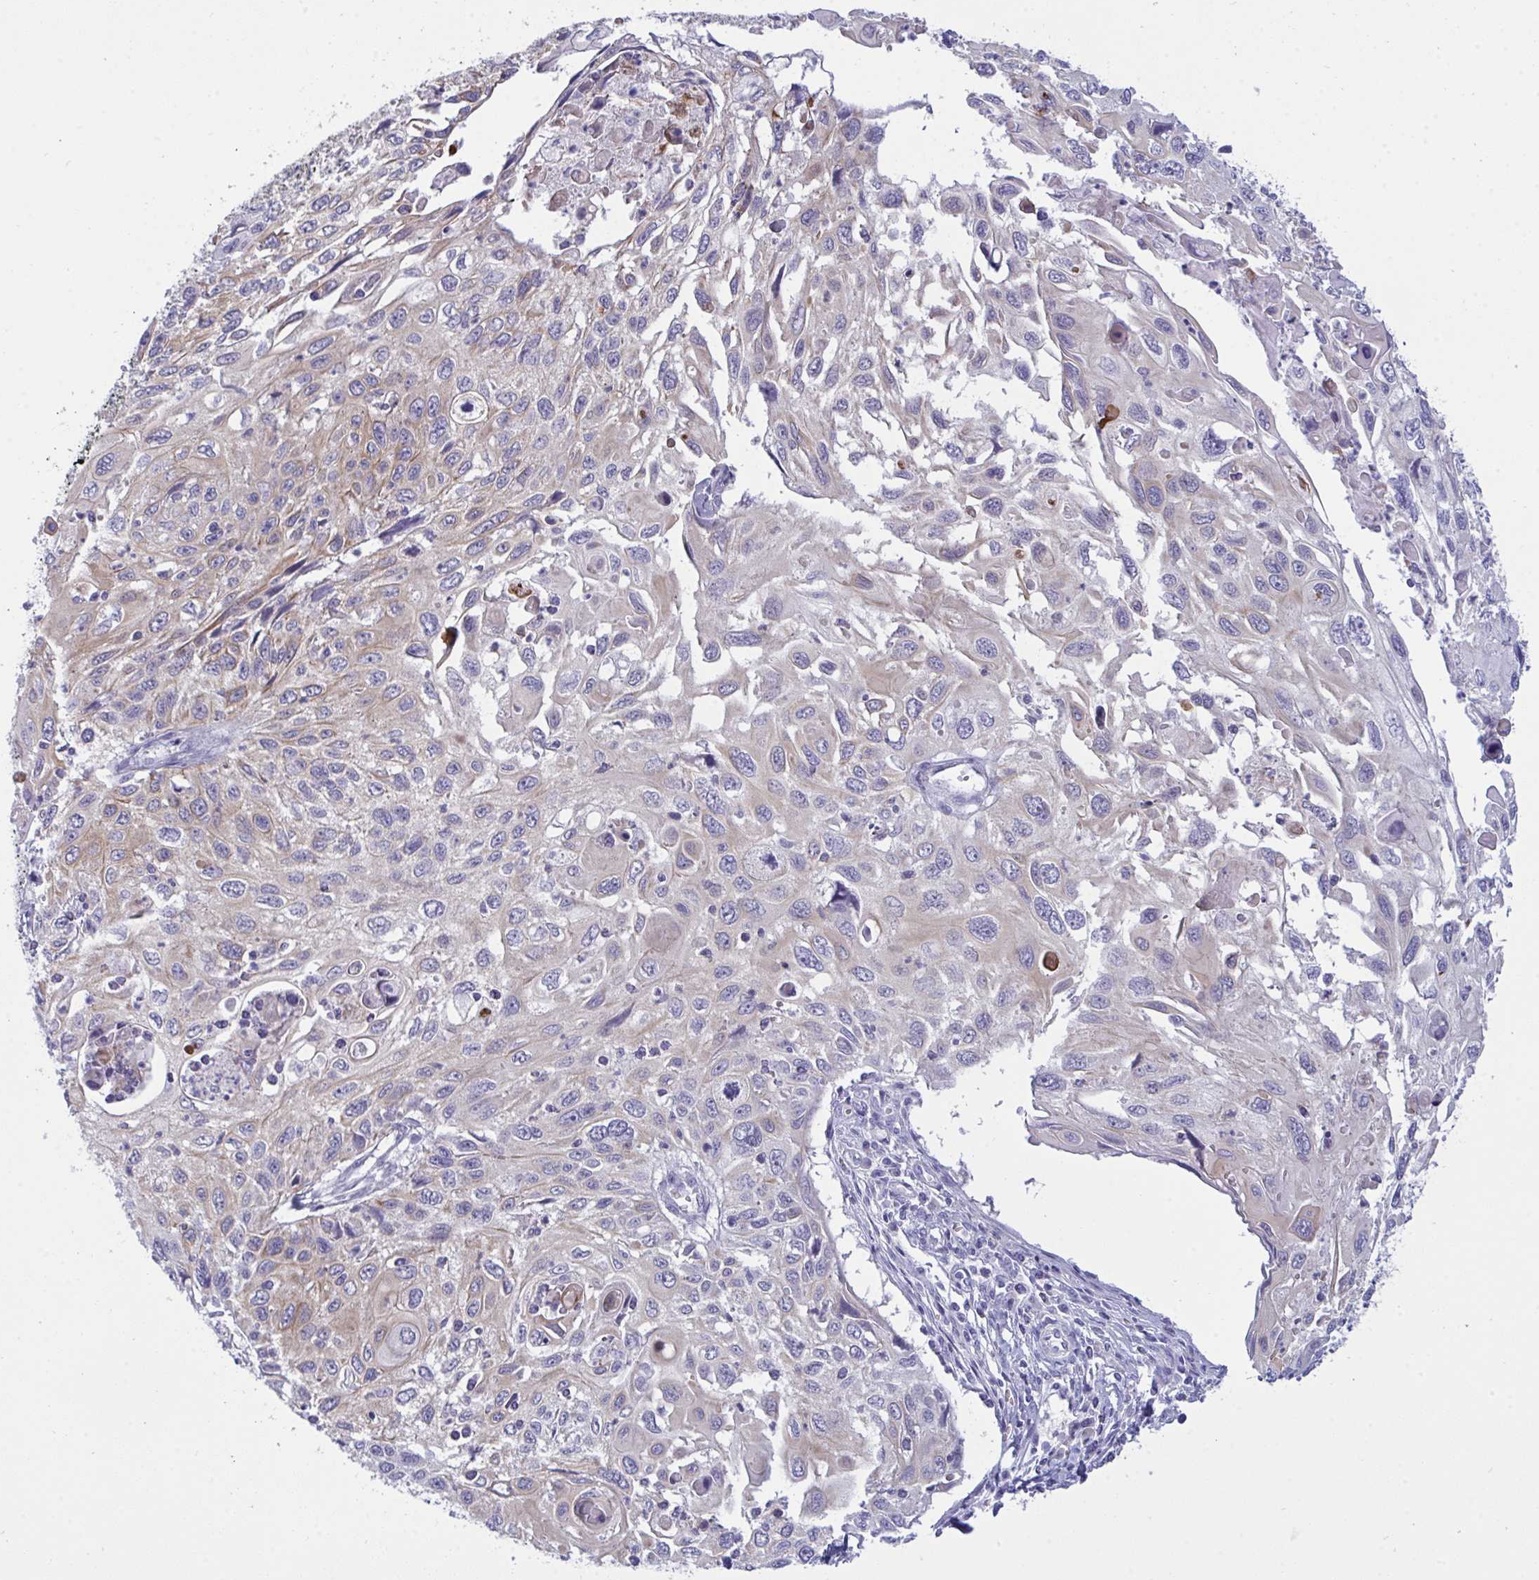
{"staining": {"intensity": "weak", "quantity": "25%-75%", "location": "cytoplasmic/membranous"}, "tissue": "cervical cancer", "cell_type": "Tumor cells", "image_type": "cancer", "snomed": [{"axis": "morphology", "description": "Squamous cell carcinoma, NOS"}, {"axis": "topography", "description": "Cervix"}], "caption": "The immunohistochemical stain shows weak cytoplasmic/membranous positivity in tumor cells of cervical cancer (squamous cell carcinoma) tissue.", "gene": "TENT5D", "patient": {"sex": "female", "age": 70}}